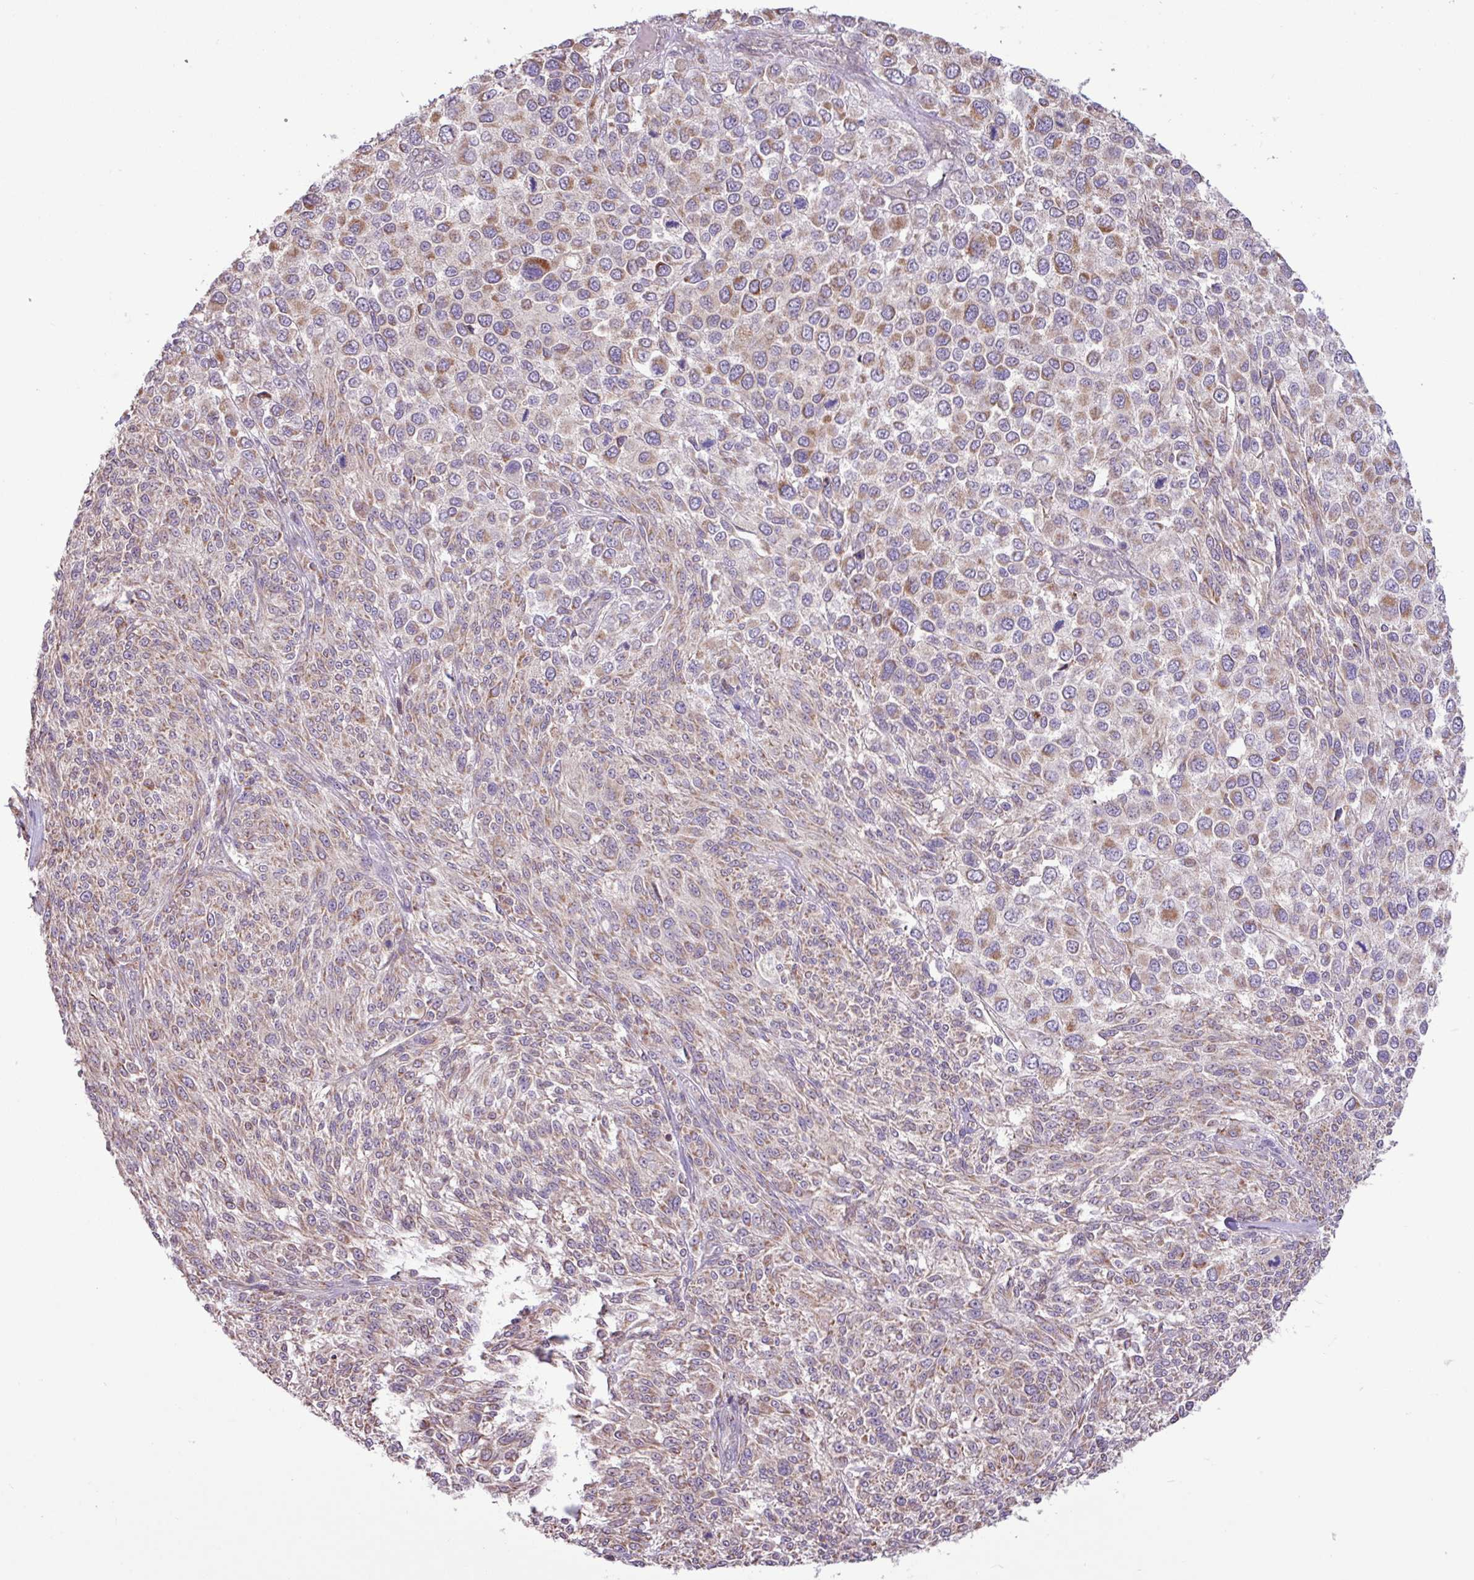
{"staining": {"intensity": "moderate", "quantity": "<25%", "location": "cytoplasmic/membranous"}, "tissue": "melanoma", "cell_type": "Tumor cells", "image_type": "cancer", "snomed": [{"axis": "morphology", "description": "Malignant melanoma, NOS"}, {"axis": "topography", "description": "Skin of trunk"}], "caption": "A low amount of moderate cytoplasmic/membranous expression is identified in approximately <25% of tumor cells in malignant melanoma tissue.", "gene": "ARHGEF25", "patient": {"sex": "male", "age": 71}}